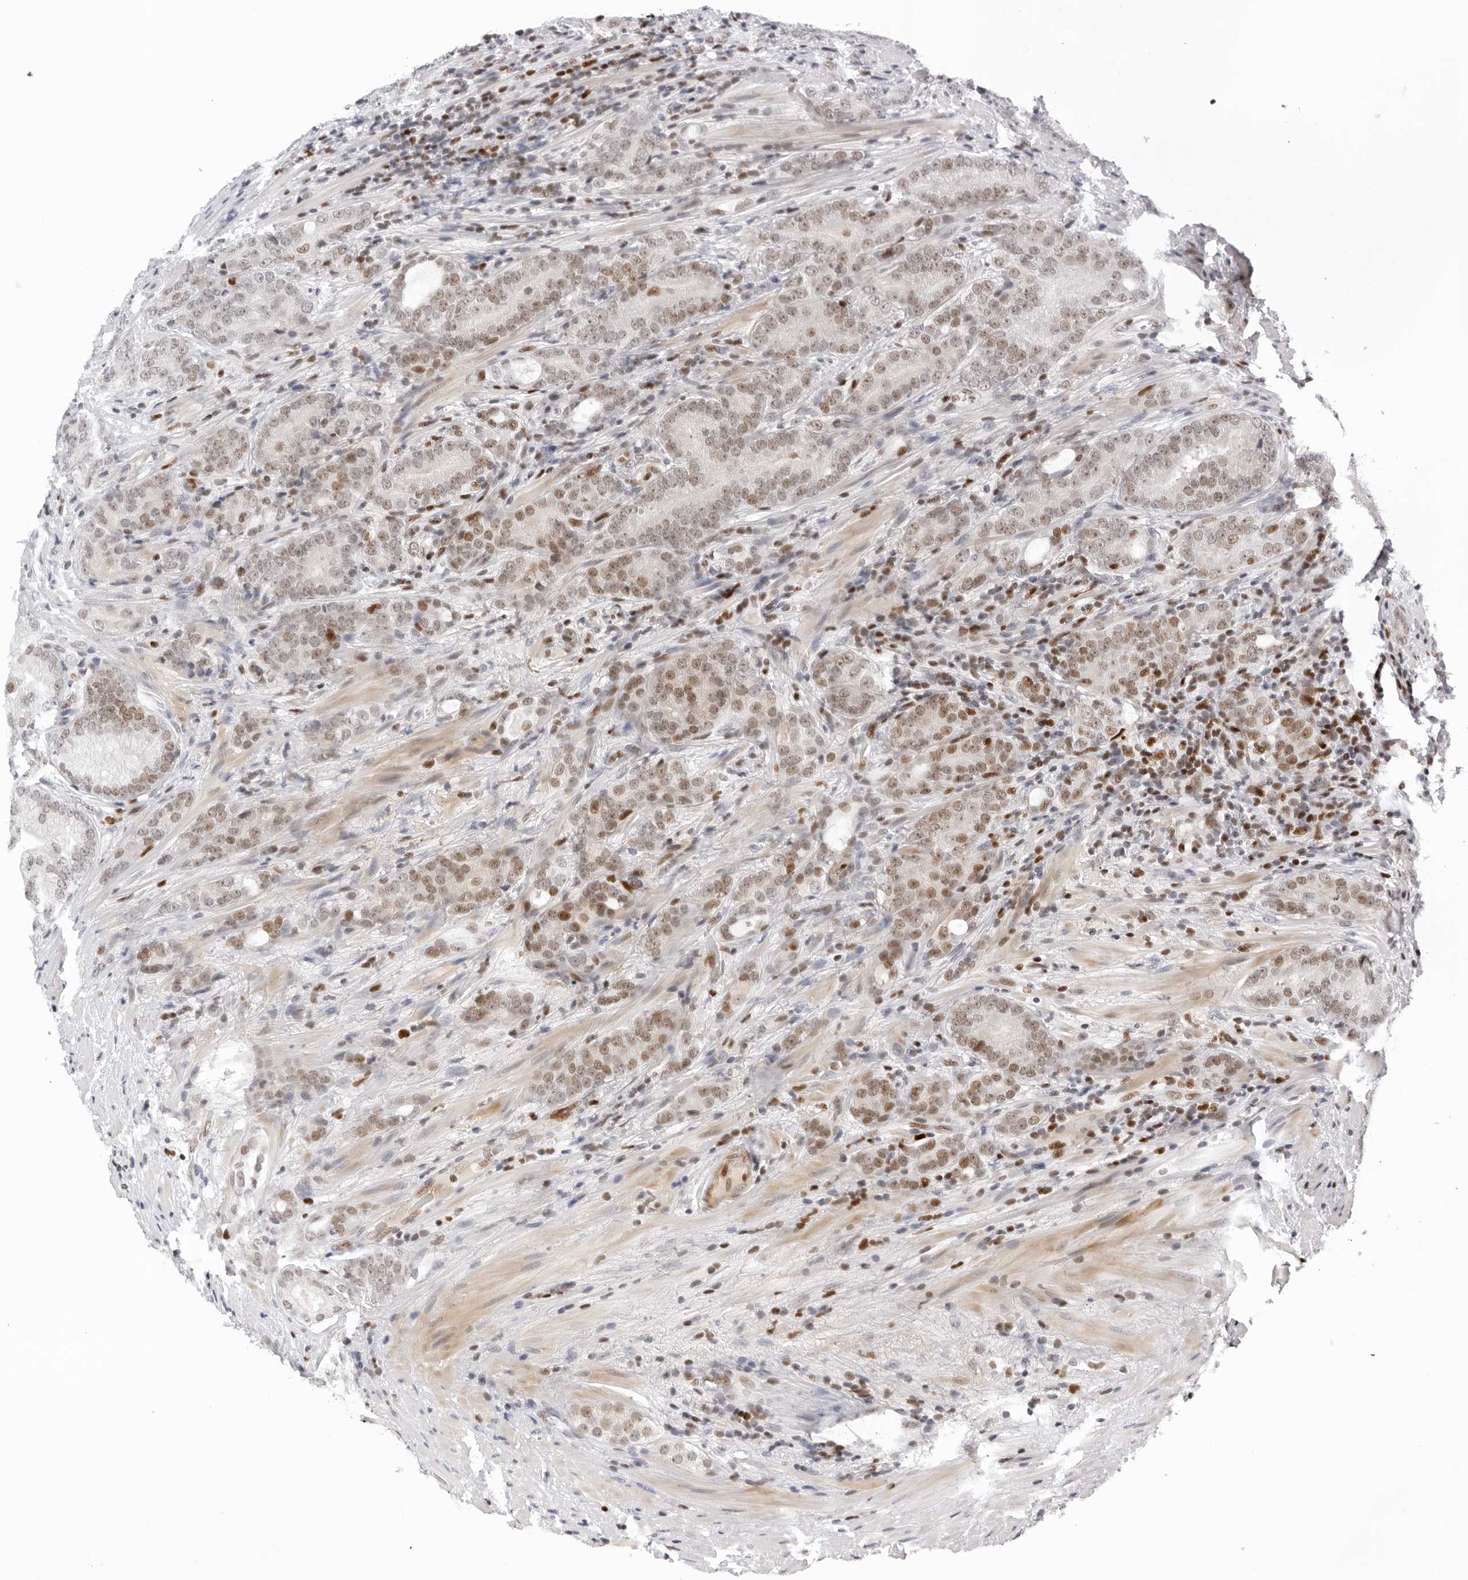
{"staining": {"intensity": "weak", "quantity": ">75%", "location": "nuclear"}, "tissue": "prostate cancer", "cell_type": "Tumor cells", "image_type": "cancer", "snomed": [{"axis": "morphology", "description": "Adenocarcinoma, High grade"}, {"axis": "topography", "description": "Prostate"}], "caption": "Tumor cells show low levels of weak nuclear positivity in about >75% of cells in human prostate high-grade adenocarcinoma.", "gene": "OGG1", "patient": {"sex": "male", "age": 57}}